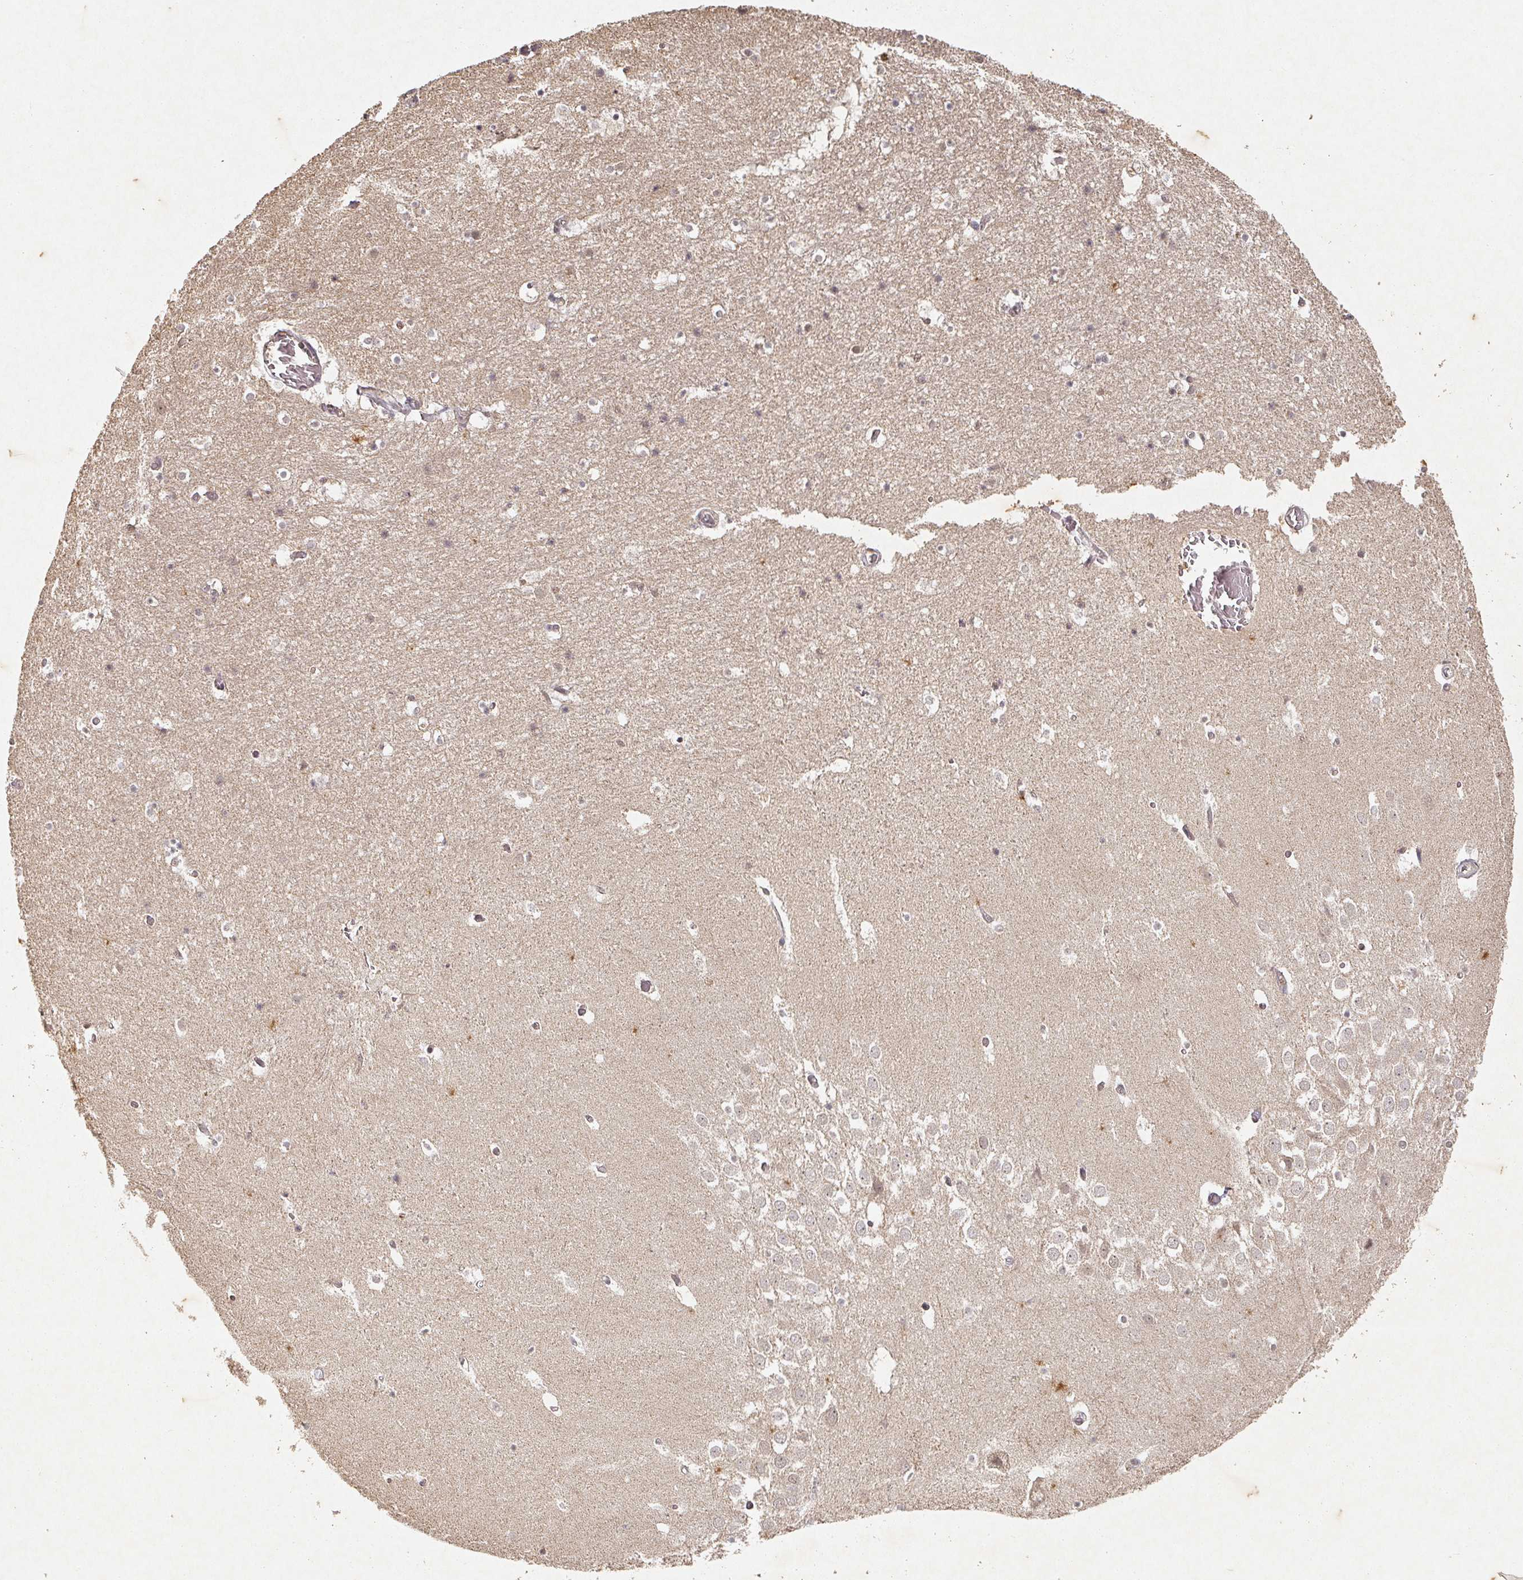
{"staining": {"intensity": "negative", "quantity": "none", "location": "none"}, "tissue": "hippocampus", "cell_type": "Glial cells", "image_type": "normal", "snomed": [{"axis": "morphology", "description": "Normal tissue, NOS"}, {"axis": "topography", "description": "Hippocampus"}], "caption": "Glial cells show no significant positivity in benign hippocampus. (DAB IHC visualized using brightfield microscopy, high magnification).", "gene": "CAPN5", "patient": {"sex": "female", "age": 52}}